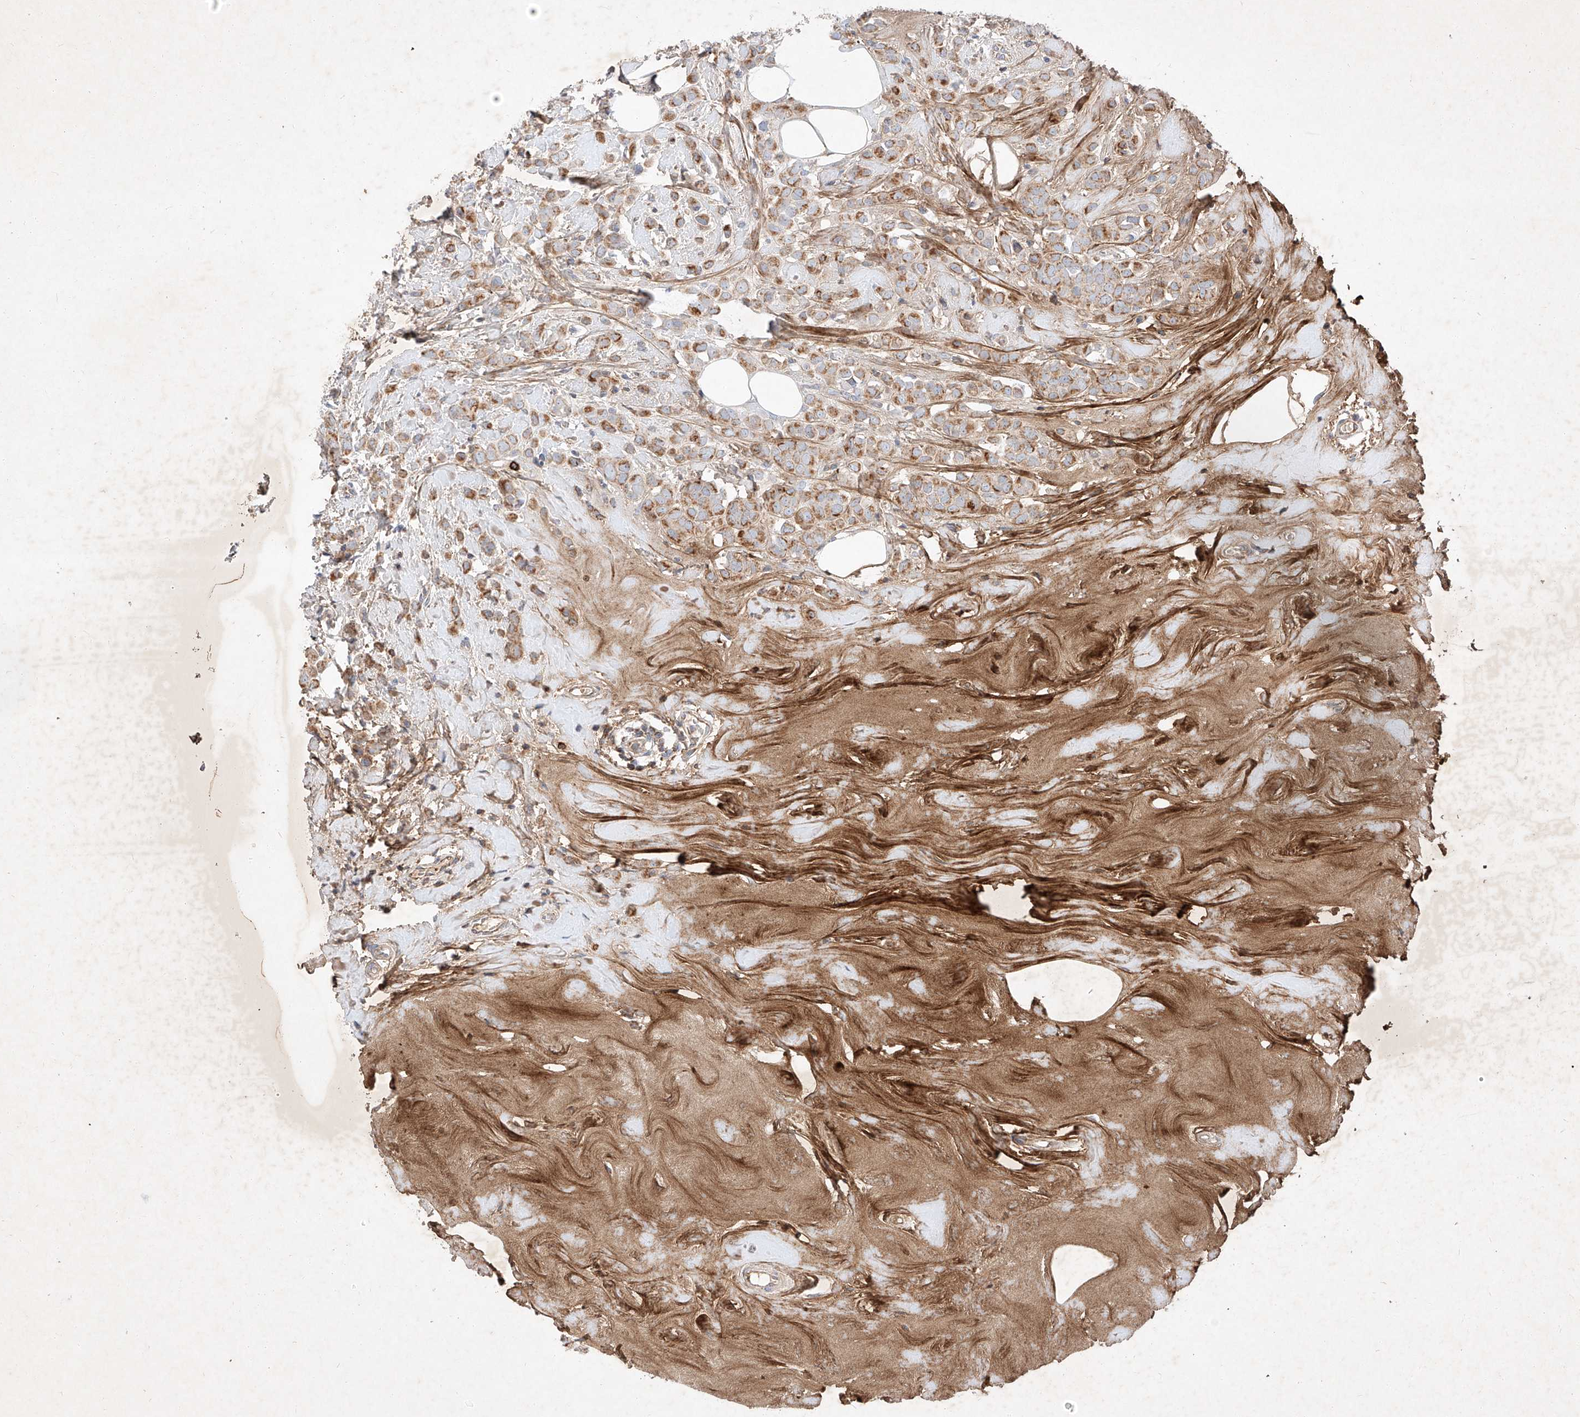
{"staining": {"intensity": "moderate", "quantity": ">75%", "location": "cytoplasmic/membranous"}, "tissue": "breast cancer", "cell_type": "Tumor cells", "image_type": "cancer", "snomed": [{"axis": "morphology", "description": "Lobular carcinoma"}, {"axis": "topography", "description": "Breast"}], "caption": "This image displays IHC staining of lobular carcinoma (breast), with medium moderate cytoplasmic/membranous staining in about >75% of tumor cells.", "gene": "OSGEPL1", "patient": {"sex": "female", "age": 47}}